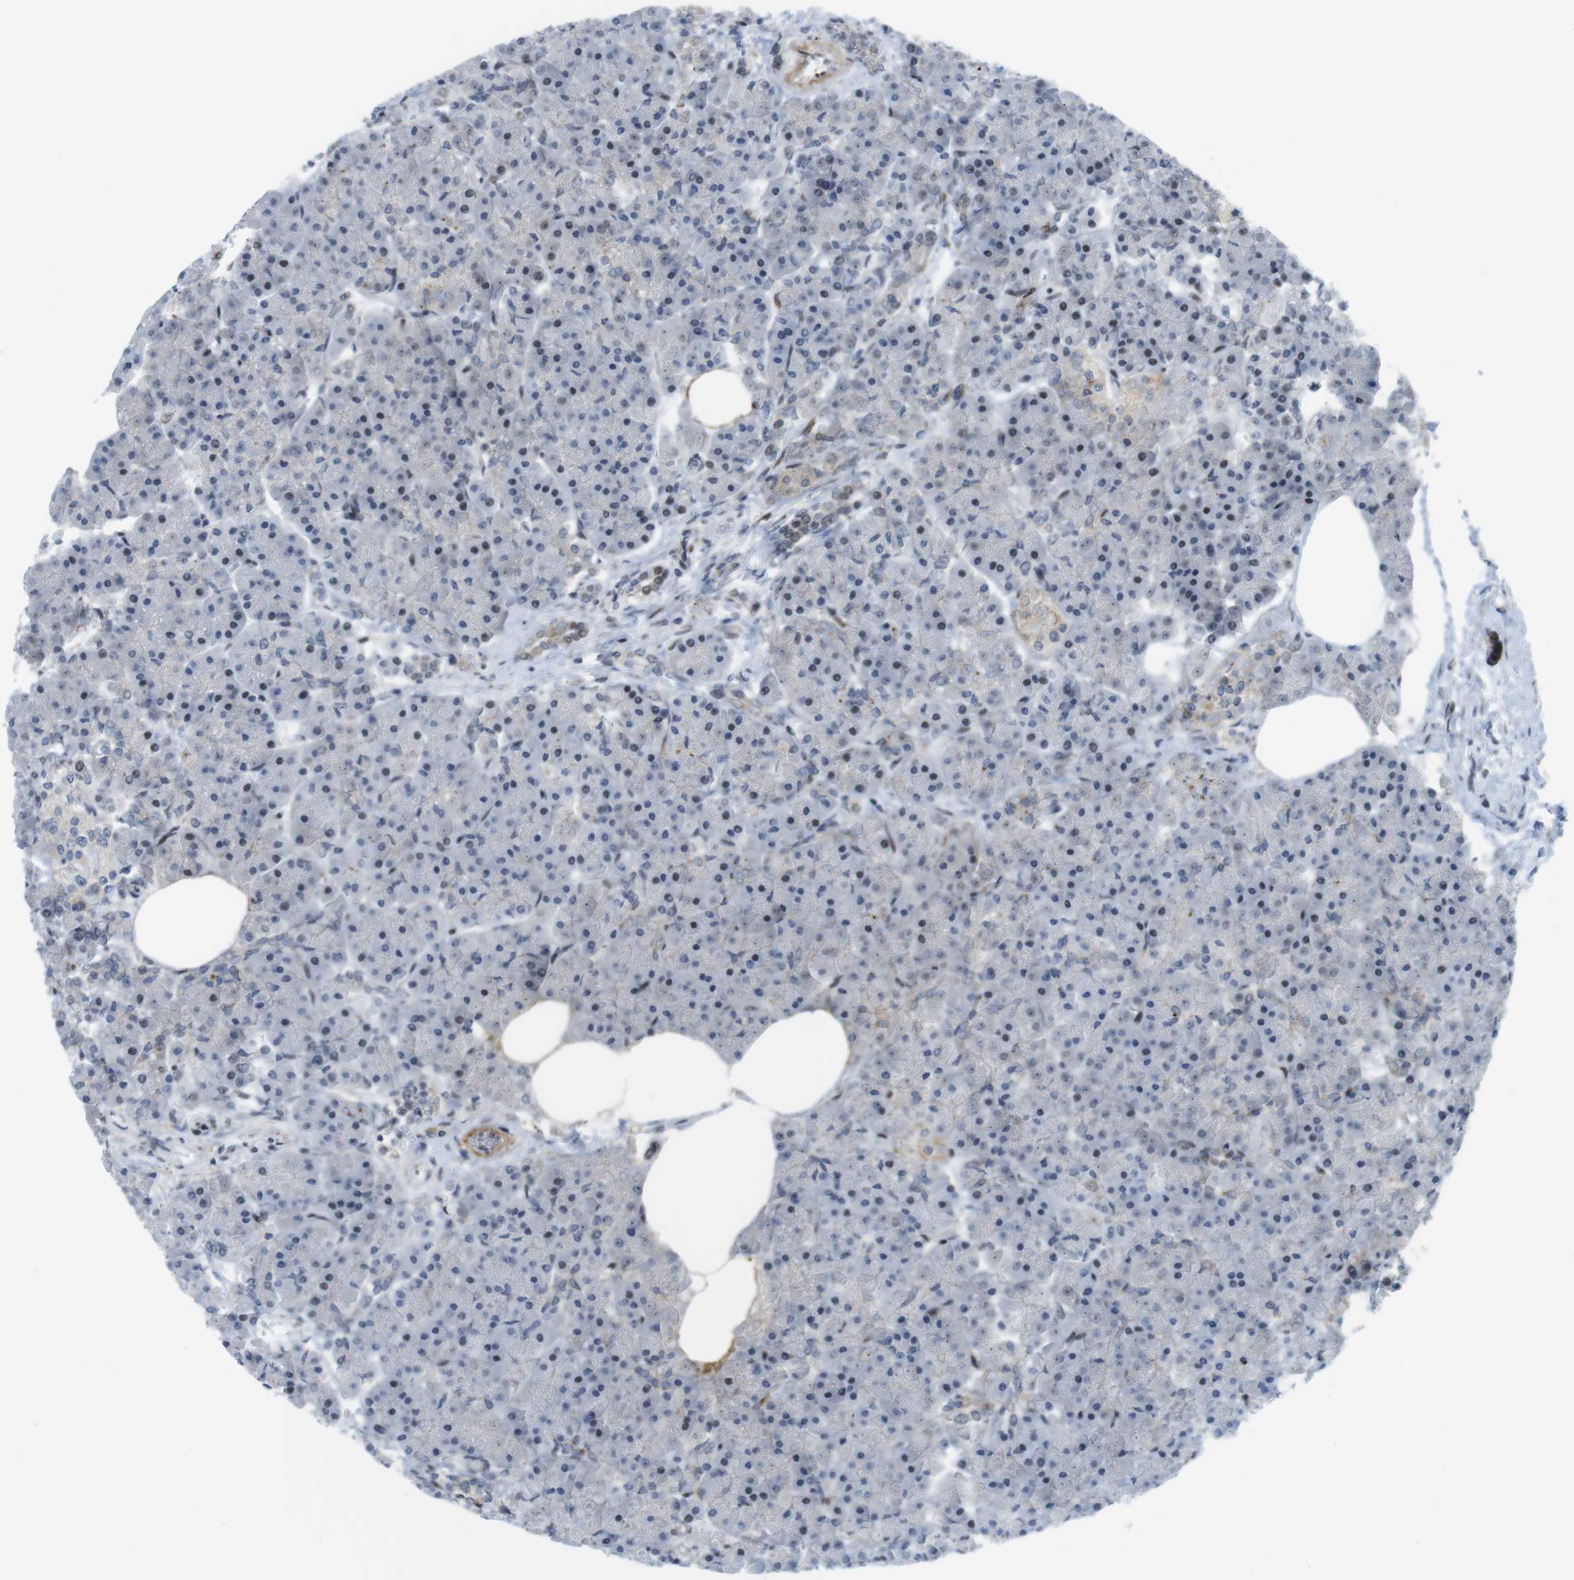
{"staining": {"intensity": "moderate", "quantity": "<25%", "location": "cytoplasmic/membranous,nuclear"}, "tissue": "pancreas", "cell_type": "Exocrine glandular cells", "image_type": "normal", "snomed": [{"axis": "morphology", "description": "Normal tissue, NOS"}, {"axis": "topography", "description": "Pancreas"}], "caption": "A high-resolution histopathology image shows IHC staining of unremarkable pancreas, which reveals moderate cytoplasmic/membranous,nuclear expression in about <25% of exocrine glandular cells. The protein is stained brown, and the nuclei are stained in blue (DAB IHC with brightfield microscopy, high magnification).", "gene": "UBB", "patient": {"sex": "female", "age": 70}}